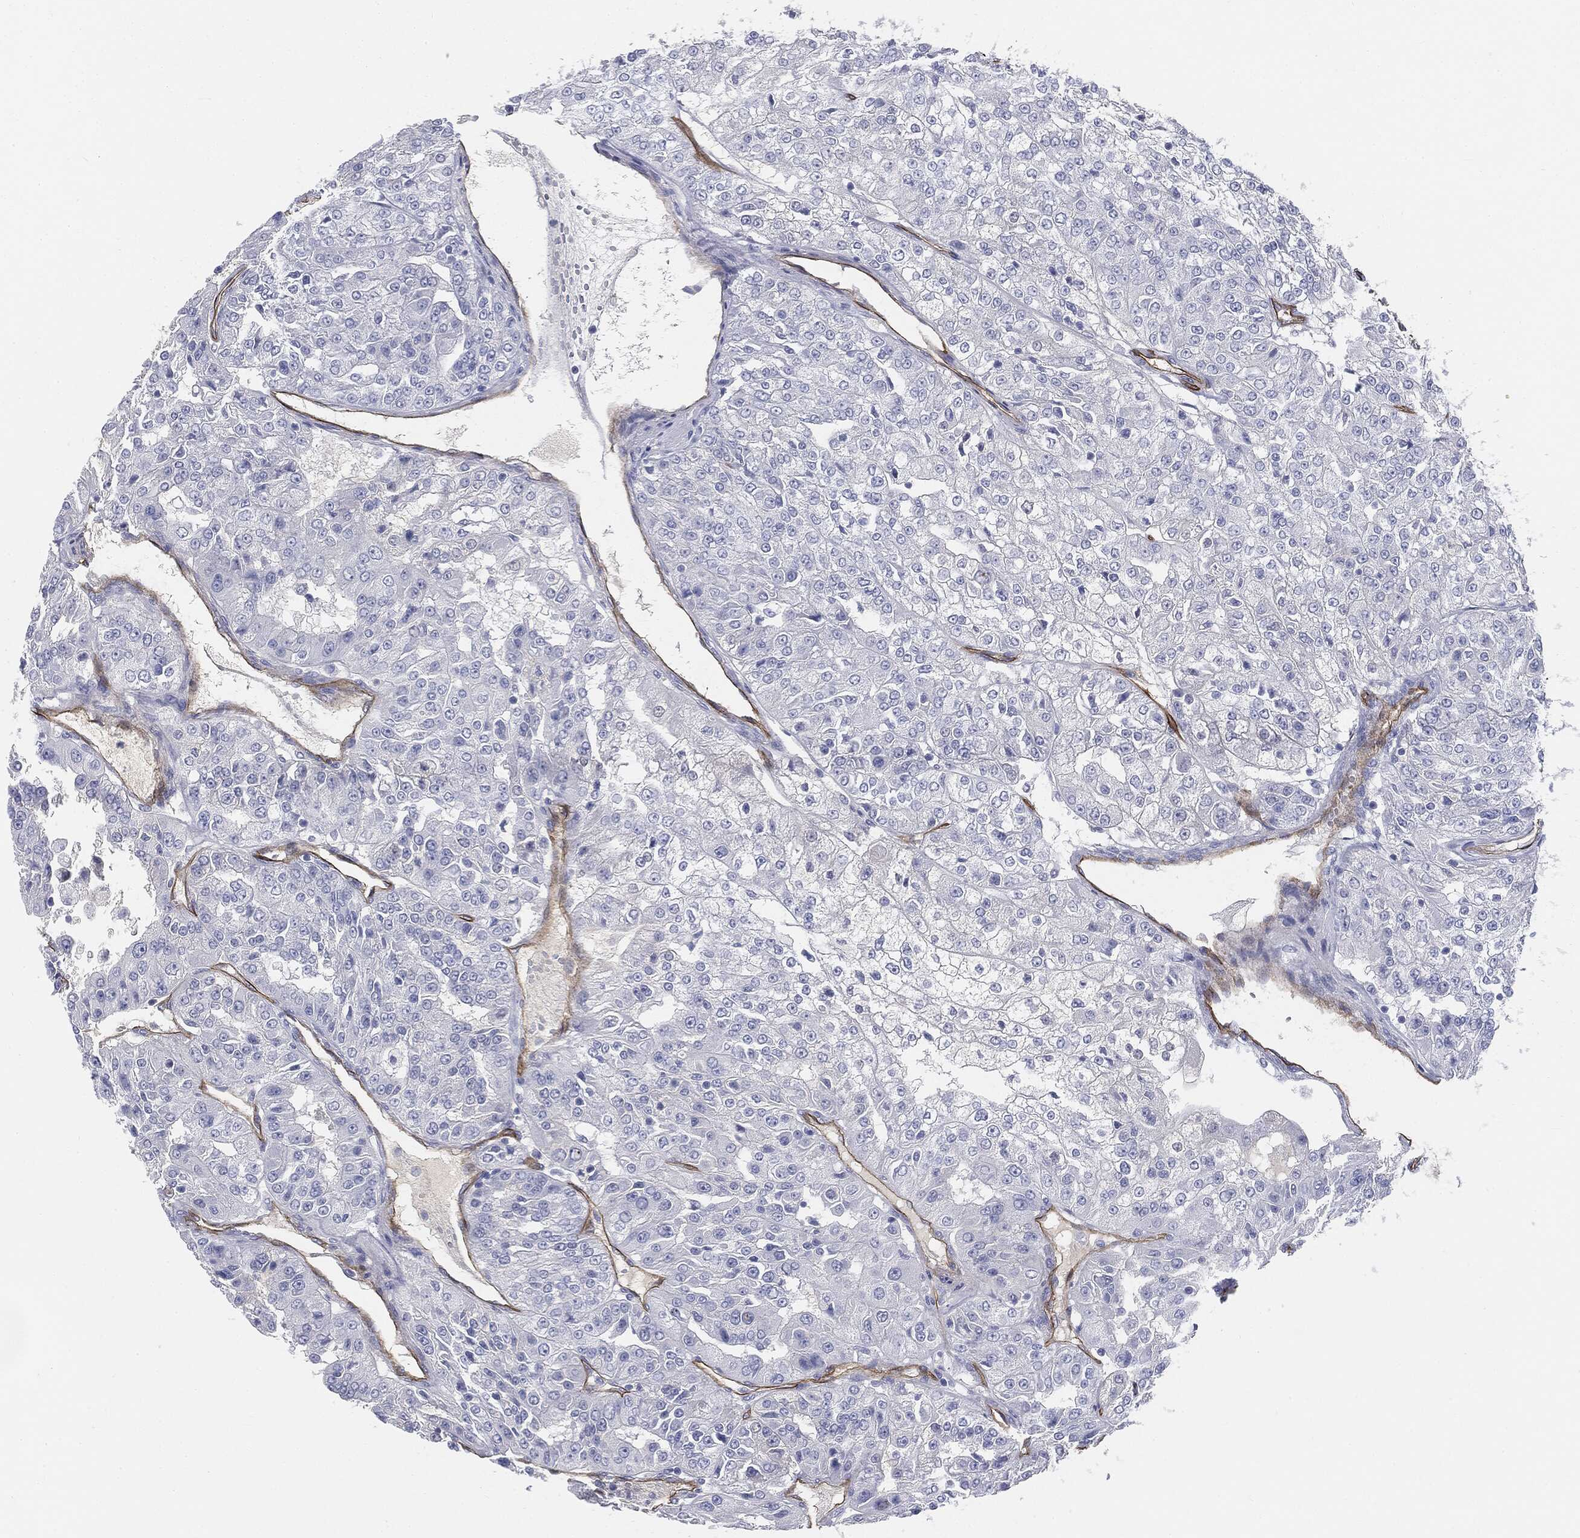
{"staining": {"intensity": "negative", "quantity": "none", "location": "none"}, "tissue": "renal cancer", "cell_type": "Tumor cells", "image_type": "cancer", "snomed": [{"axis": "morphology", "description": "Adenocarcinoma, NOS"}, {"axis": "topography", "description": "Kidney"}], "caption": "Immunohistochemistry micrograph of human renal adenocarcinoma stained for a protein (brown), which displays no expression in tumor cells.", "gene": "MUC5AC", "patient": {"sex": "female", "age": 63}}